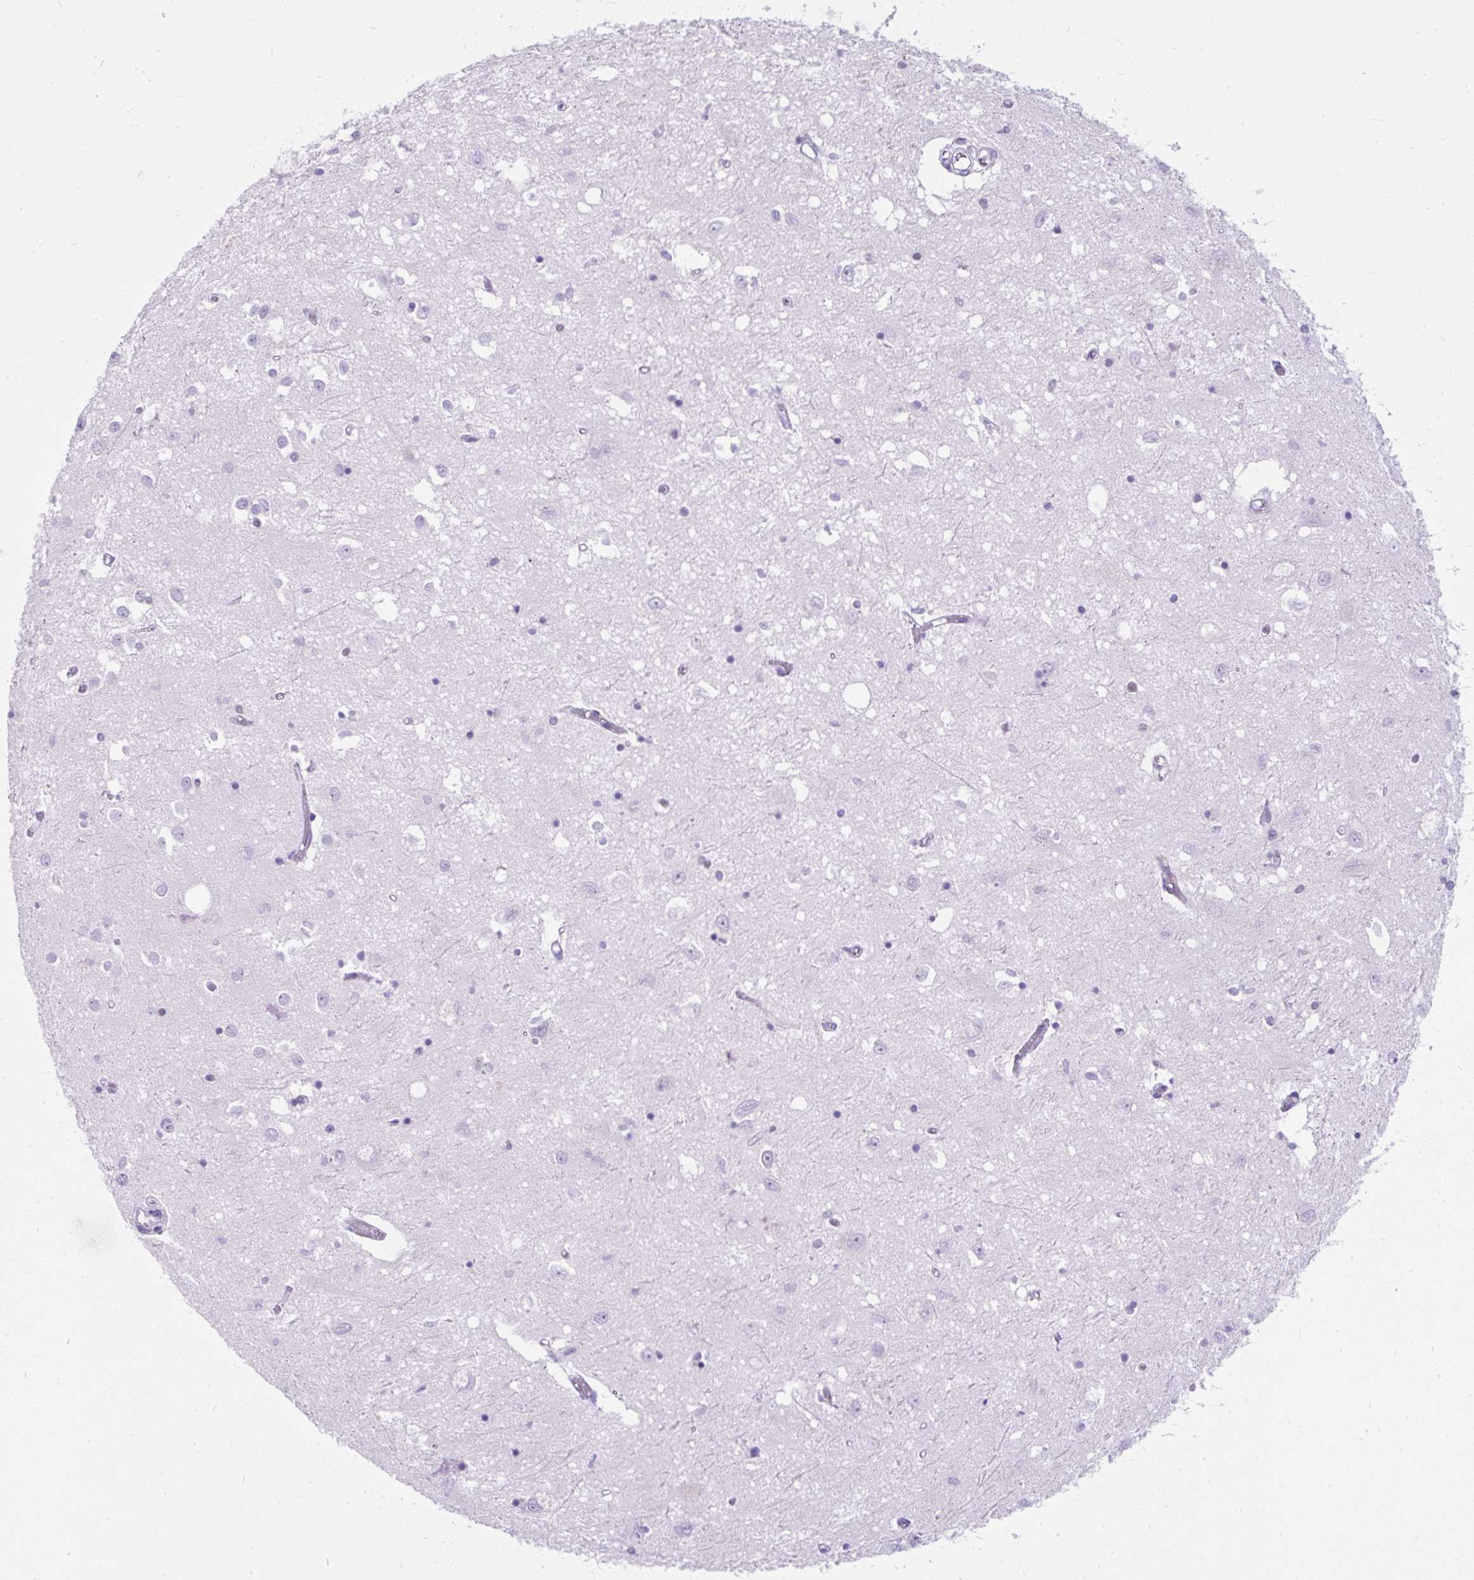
{"staining": {"intensity": "negative", "quantity": "none", "location": "none"}, "tissue": "caudate", "cell_type": "Glial cells", "image_type": "normal", "snomed": [{"axis": "morphology", "description": "Normal tissue, NOS"}, {"axis": "topography", "description": "Lateral ventricle wall"}], "caption": "Immunohistochemistry (IHC) histopathology image of normal caudate: caudate stained with DAB exhibits no significant protein staining in glial cells.", "gene": "PLCXD2", "patient": {"sex": "male", "age": 70}}